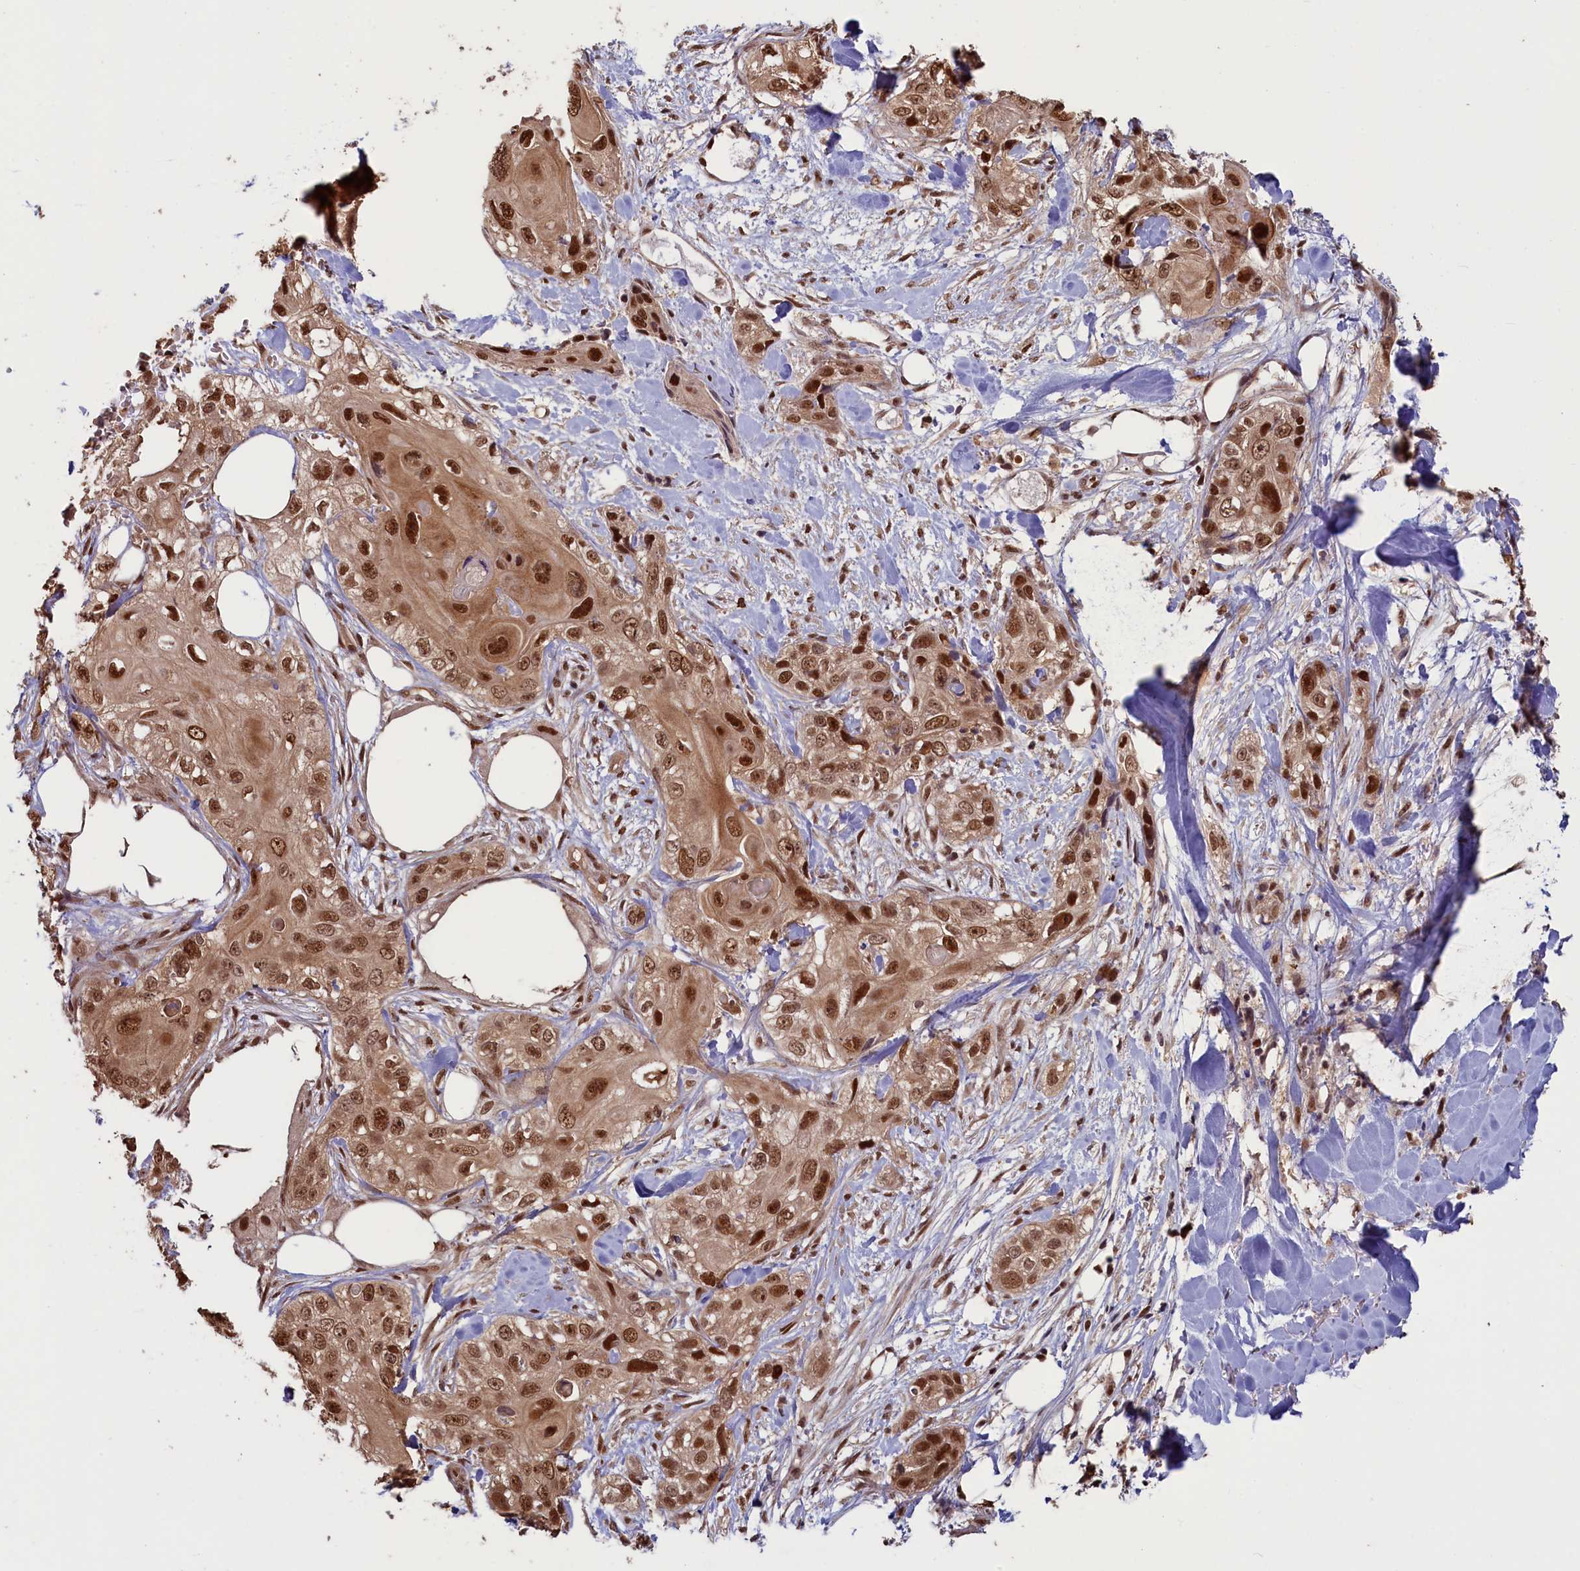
{"staining": {"intensity": "strong", "quantity": ">75%", "location": "nuclear"}, "tissue": "skin cancer", "cell_type": "Tumor cells", "image_type": "cancer", "snomed": [{"axis": "morphology", "description": "Normal tissue, NOS"}, {"axis": "morphology", "description": "Squamous cell carcinoma, NOS"}, {"axis": "topography", "description": "Skin"}], "caption": "IHC image of human skin cancer (squamous cell carcinoma) stained for a protein (brown), which displays high levels of strong nuclear staining in about >75% of tumor cells.", "gene": "NAE1", "patient": {"sex": "male", "age": 72}}